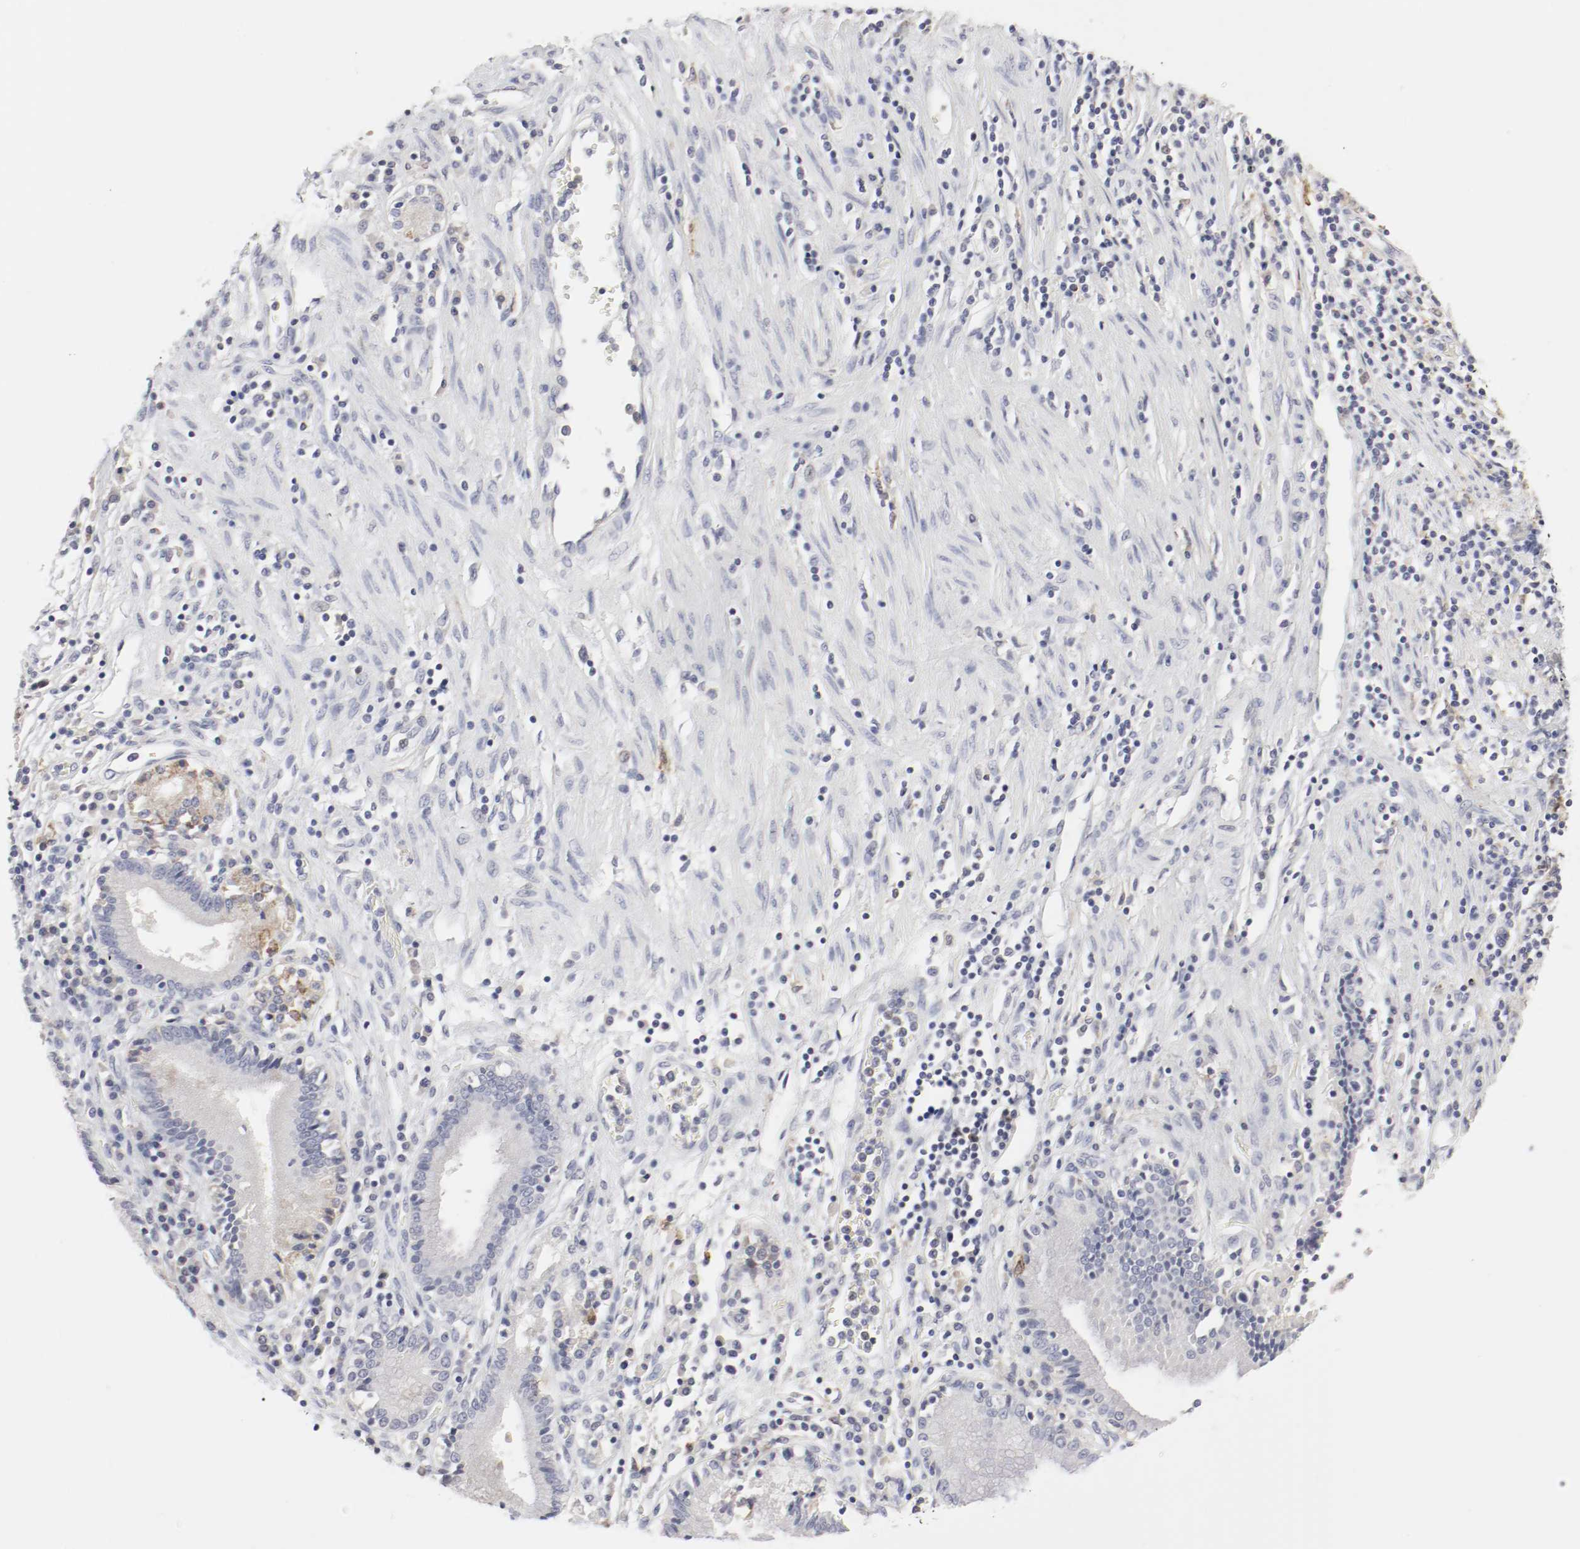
{"staining": {"intensity": "moderate", "quantity": "<25%", "location": "cytoplasmic/membranous"}, "tissue": "pancreatic cancer", "cell_type": "Tumor cells", "image_type": "cancer", "snomed": [{"axis": "morphology", "description": "Adenocarcinoma, NOS"}, {"axis": "topography", "description": "Pancreas"}], "caption": "Pancreatic adenocarcinoma was stained to show a protein in brown. There is low levels of moderate cytoplasmic/membranous staining in about <25% of tumor cells.", "gene": "ITGAX", "patient": {"sex": "female", "age": 48}}